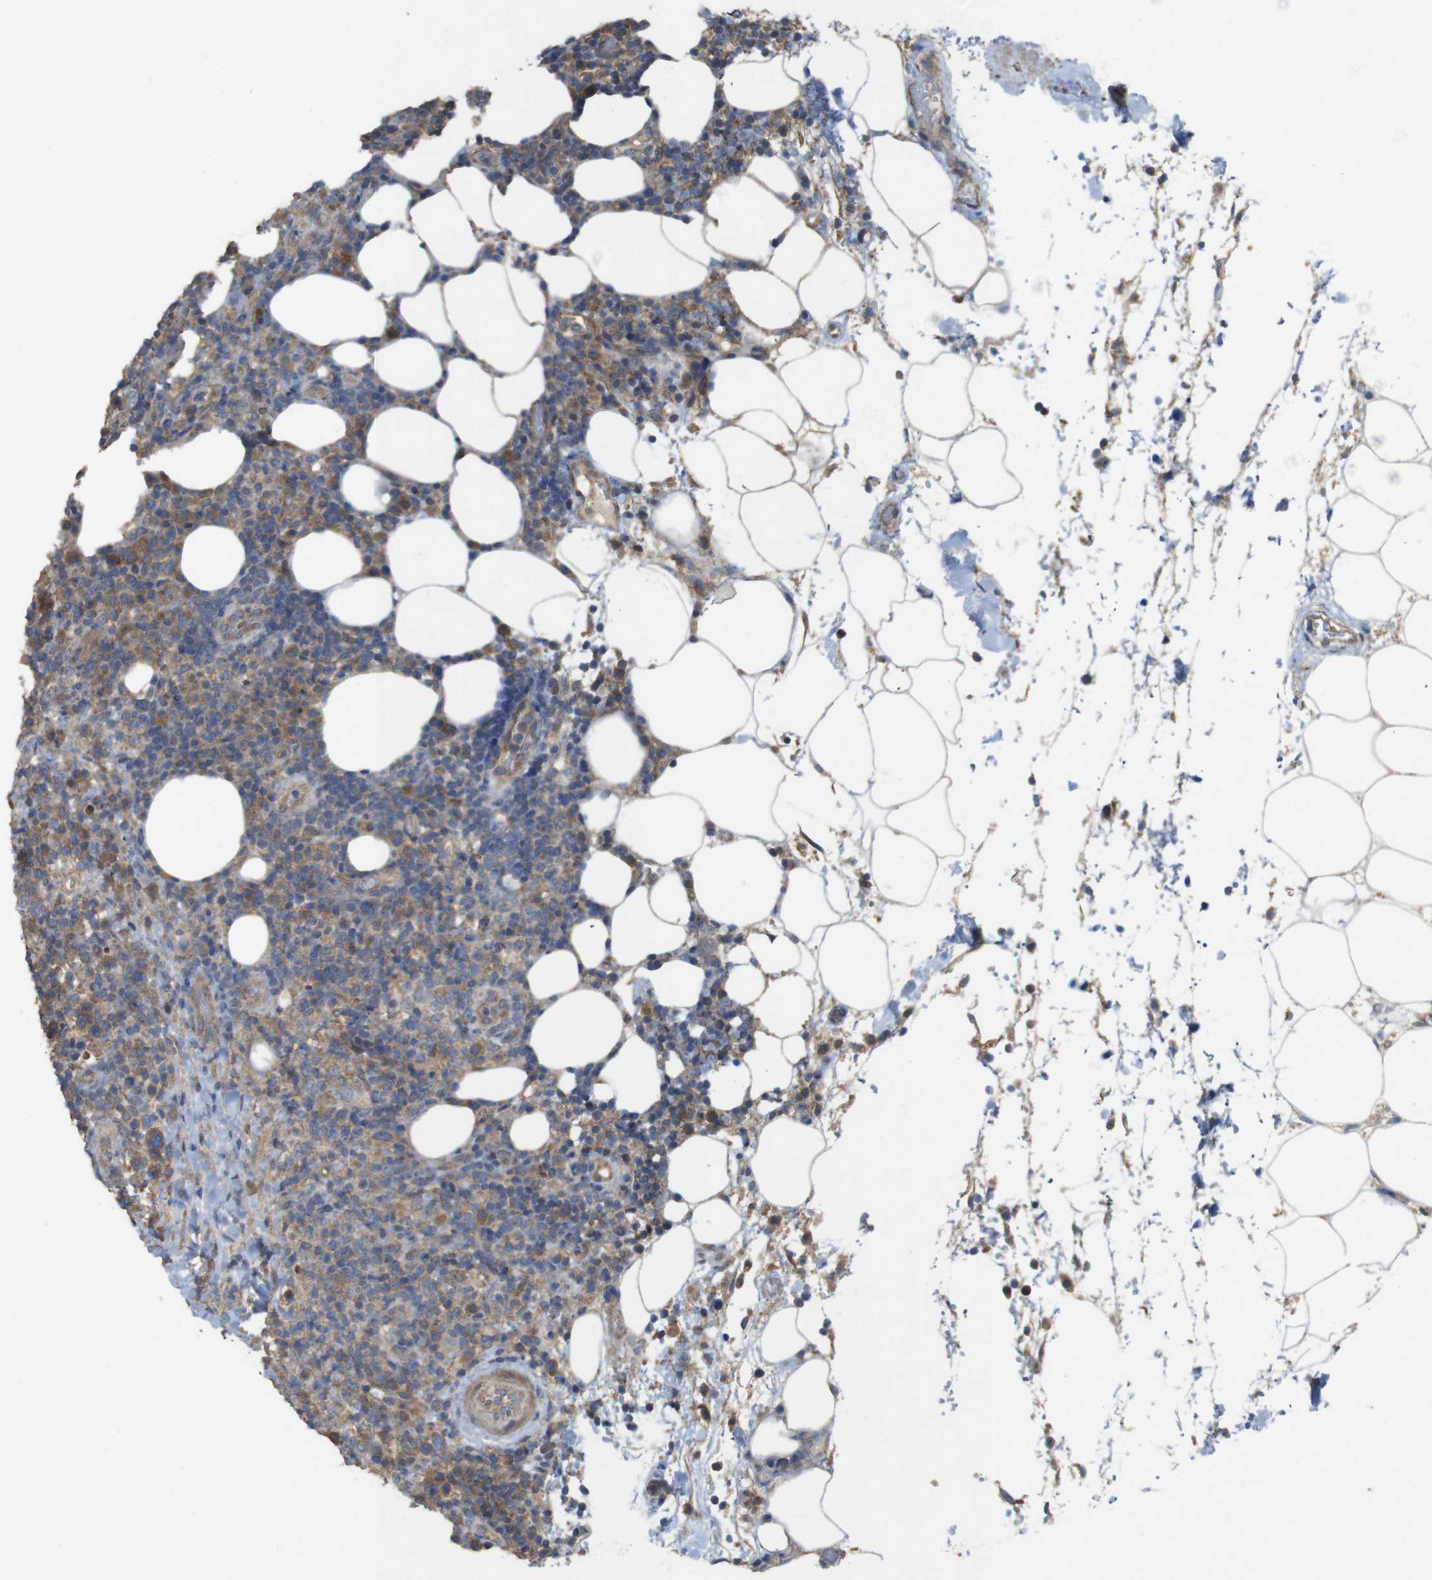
{"staining": {"intensity": "moderate", "quantity": ">75%", "location": "cytoplasmic/membranous"}, "tissue": "lymphoma", "cell_type": "Tumor cells", "image_type": "cancer", "snomed": [{"axis": "morphology", "description": "Malignant lymphoma, non-Hodgkin's type, High grade"}, {"axis": "topography", "description": "Lymph node"}], "caption": "Tumor cells exhibit medium levels of moderate cytoplasmic/membranous expression in approximately >75% of cells in human lymphoma. The staining is performed using DAB brown chromogen to label protein expression. The nuclei are counter-stained blue using hematoxylin.", "gene": "KCNS3", "patient": {"sex": "female", "age": 76}}